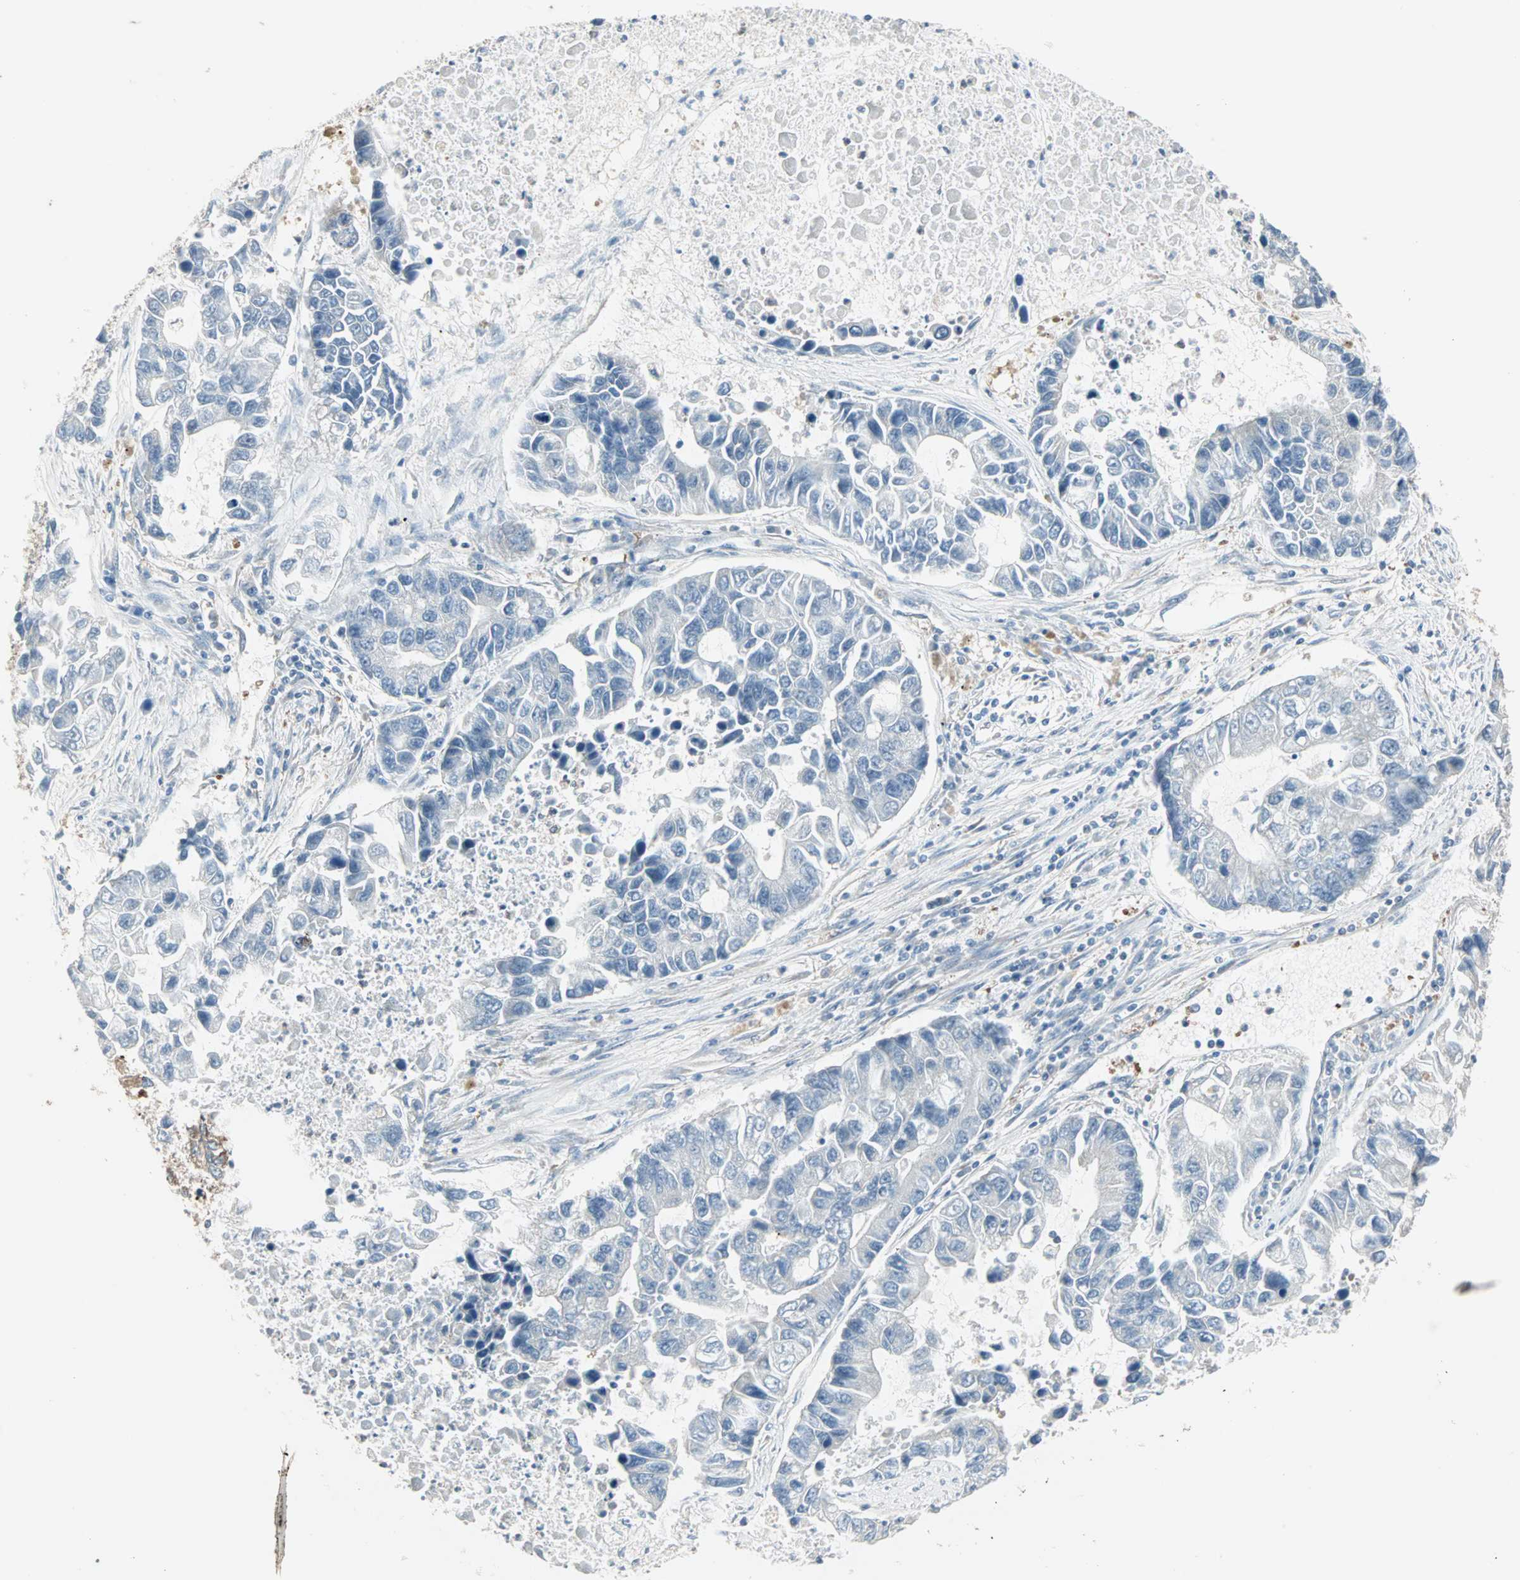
{"staining": {"intensity": "negative", "quantity": "none", "location": "none"}, "tissue": "lung cancer", "cell_type": "Tumor cells", "image_type": "cancer", "snomed": [{"axis": "morphology", "description": "Adenocarcinoma, NOS"}, {"axis": "topography", "description": "Lung"}], "caption": "Tumor cells are negative for brown protein staining in adenocarcinoma (lung).", "gene": "ZFP36", "patient": {"sex": "female", "age": 51}}